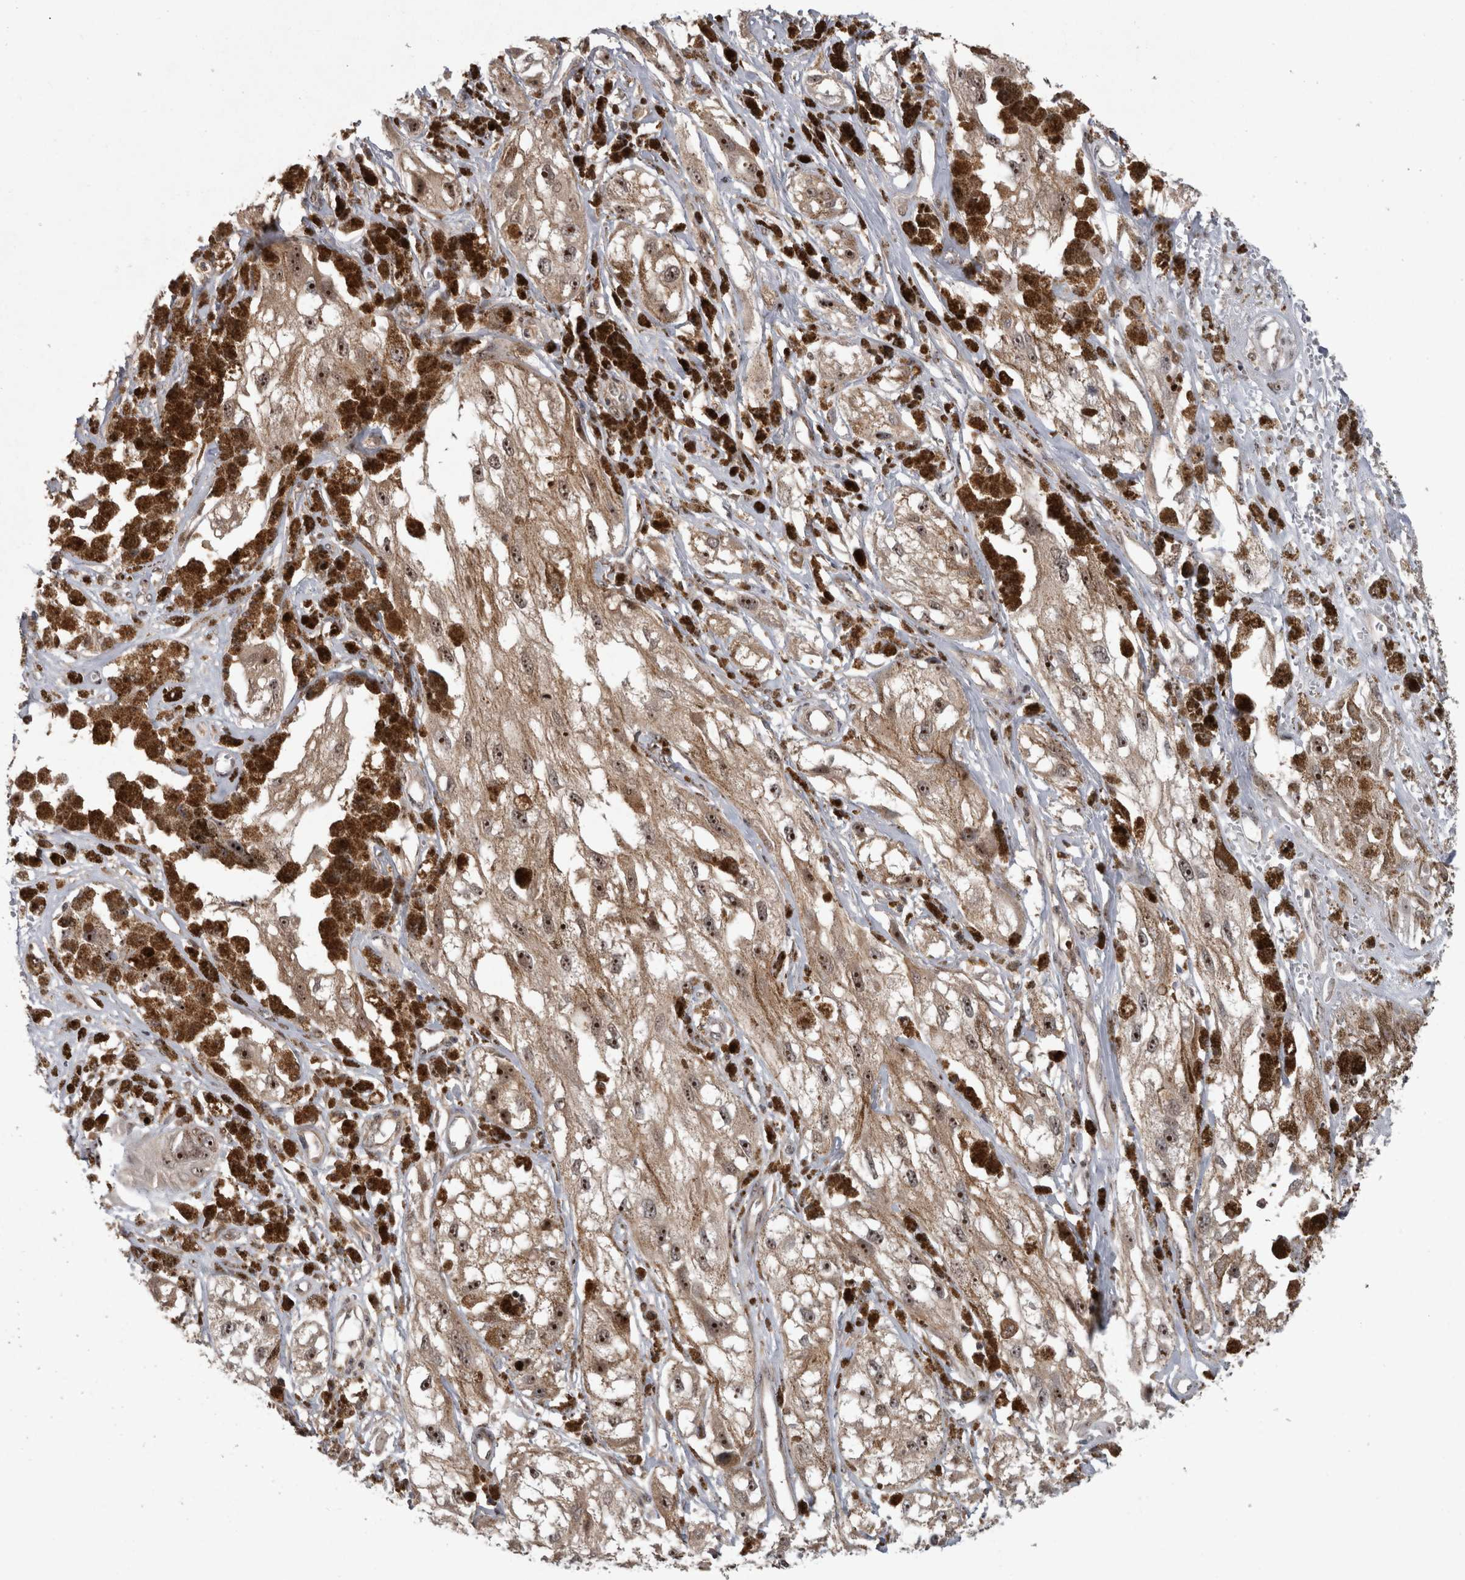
{"staining": {"intensity": "moderate", "quantity": ">75%", "location": "nuclear"}, "tissue": "melanoma", "cell_type": "Tumor cells", "image_type": "cancer", "snomed": [{"axis": "morphology", "description": "Malignant melanoma, NOS"}, {"axis": "topography", "description": "Skin"}], "caption": "Malignant melanoma tissue demonstrates moderate nuclear staining in approximately >75% of tumor cells Using DAB (brown) and hematoxylin (blue) stains, captured at high magnification using brightfield microscopy.", "gene": "TDRD7", "patient": {"sex": "male", "age": 88}}